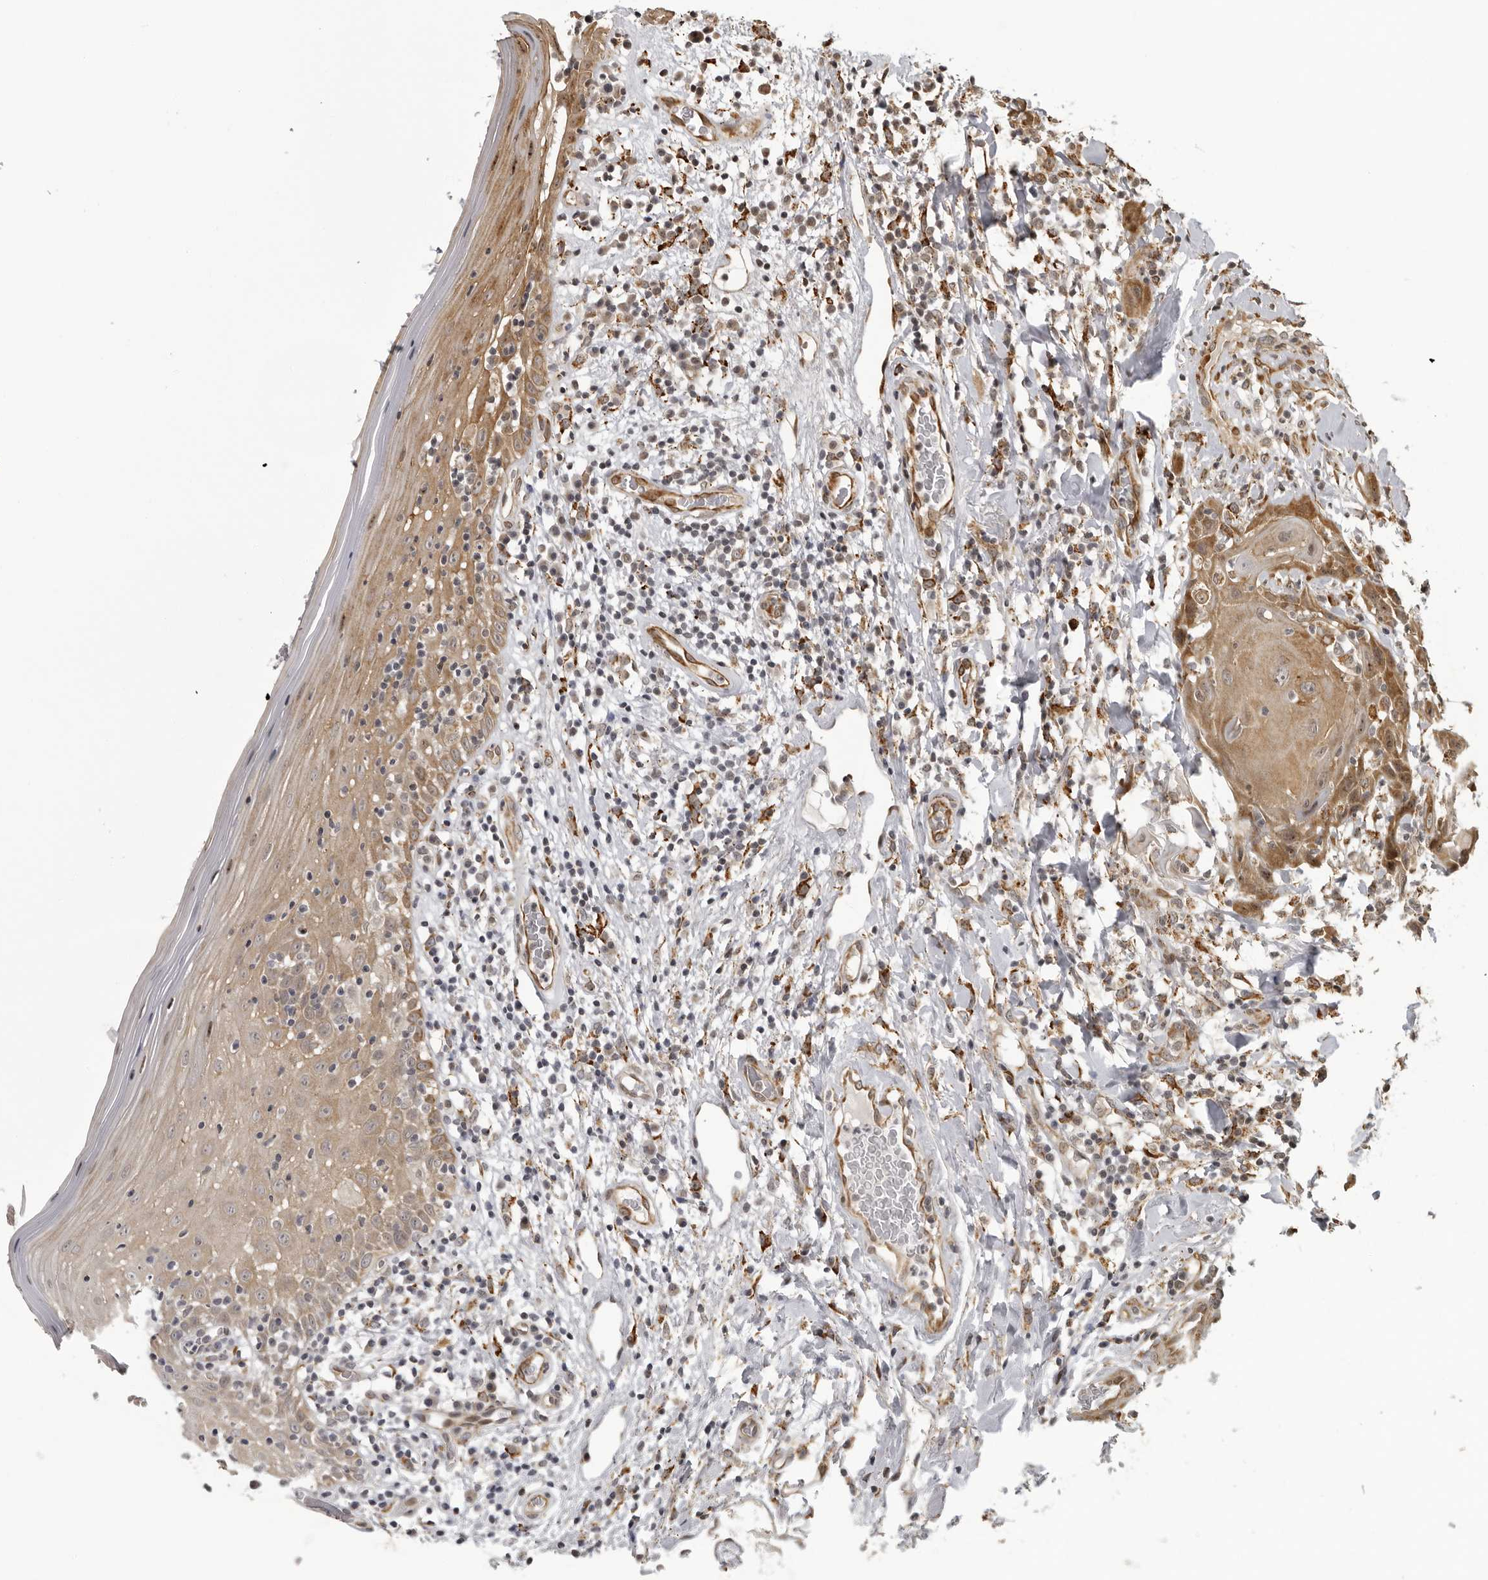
{"staining": {"intensity": "moderate", "quantity": ">75%", "location": "cytoplasmic/membranous"}, "tissue": "oral mucosa", "cell_type": "Squamous epithelial cells", "image_type": "normal", "snomed": [{"axis": "morphology", "description": "Normal tissue, NOS"}, {"axis": "morphology", "description": "Squamous cell carcinoma, NOS"}, {"axis": "topography", "description": "Skeletal muscle"}, {"axis": "topography", "description": "Oral tissue"}], "caption": "DAB immunohistochemical staining of unremarkable human oral mucosa demonstrates moderate cytoplasmic/membranous protein expression in approximately >75% of squamous epithelial cells. The staining was performed using DAB (3,3'-diaminobenzidine), with brown indicating positive protein expression. Nuclei are stained blue with hematoxylin.", "gene": "DNAH14", "patient": {"sex": "male", "age": 71}}